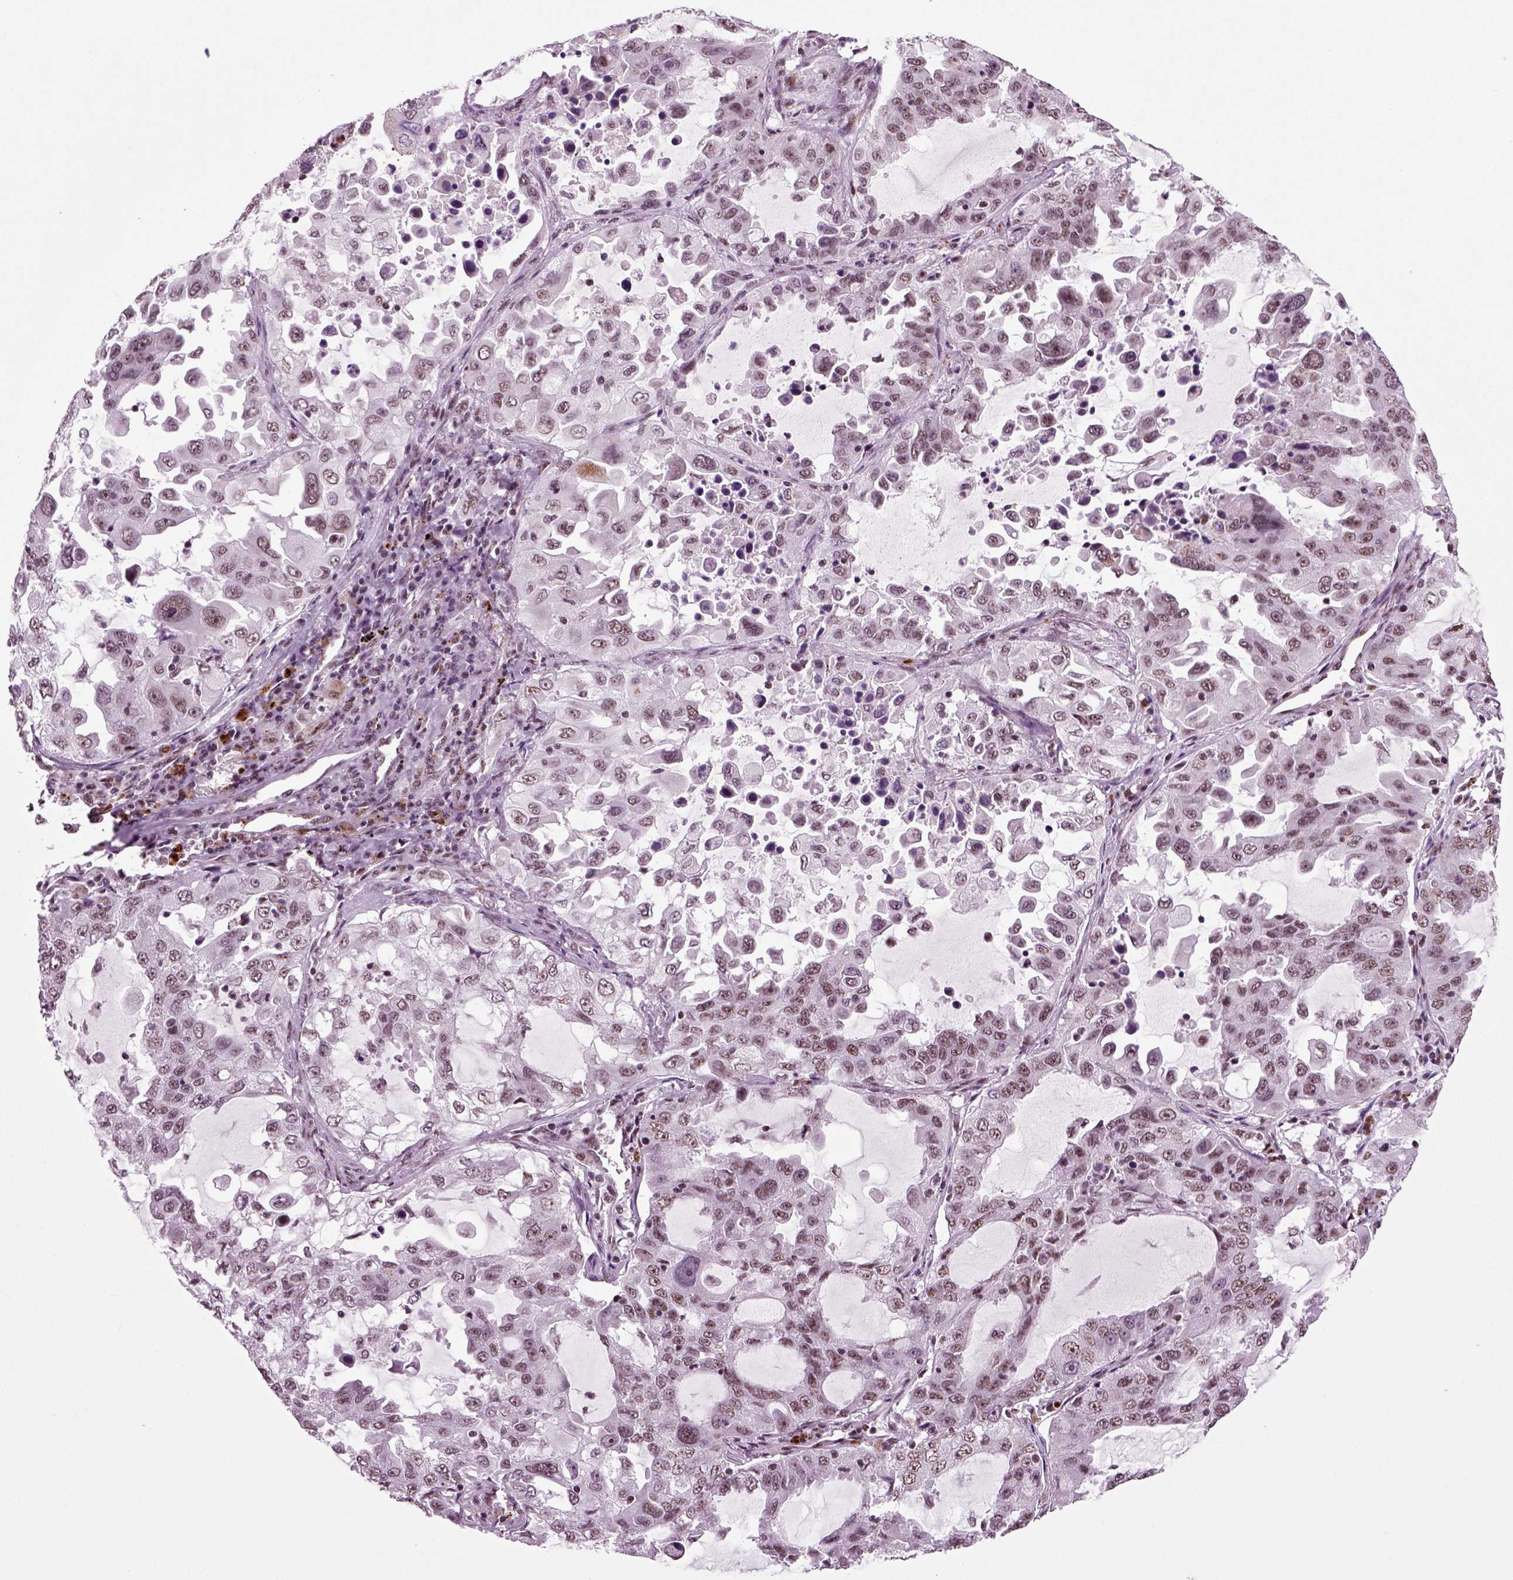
{"staining": {"intensity": "weak", "quantity": ">75%", "location": "nuclear"}, "tissue": "lung cancer", "cell_type": "Tumor cells", "image_type": "cancer", "snomed": [{"axis": "morphology", "description": "Adenocarcinoma, NOS"}, {"axis": "topography", "description": "Lung"}], "caption": "There is low levels of weak nuclear expression in tumor cells of lung cancer, as demonstrated by immunohistochemical staining (brown color).", "gene": "RCOR3", "patient": {"sex": "female", "age": 61}}